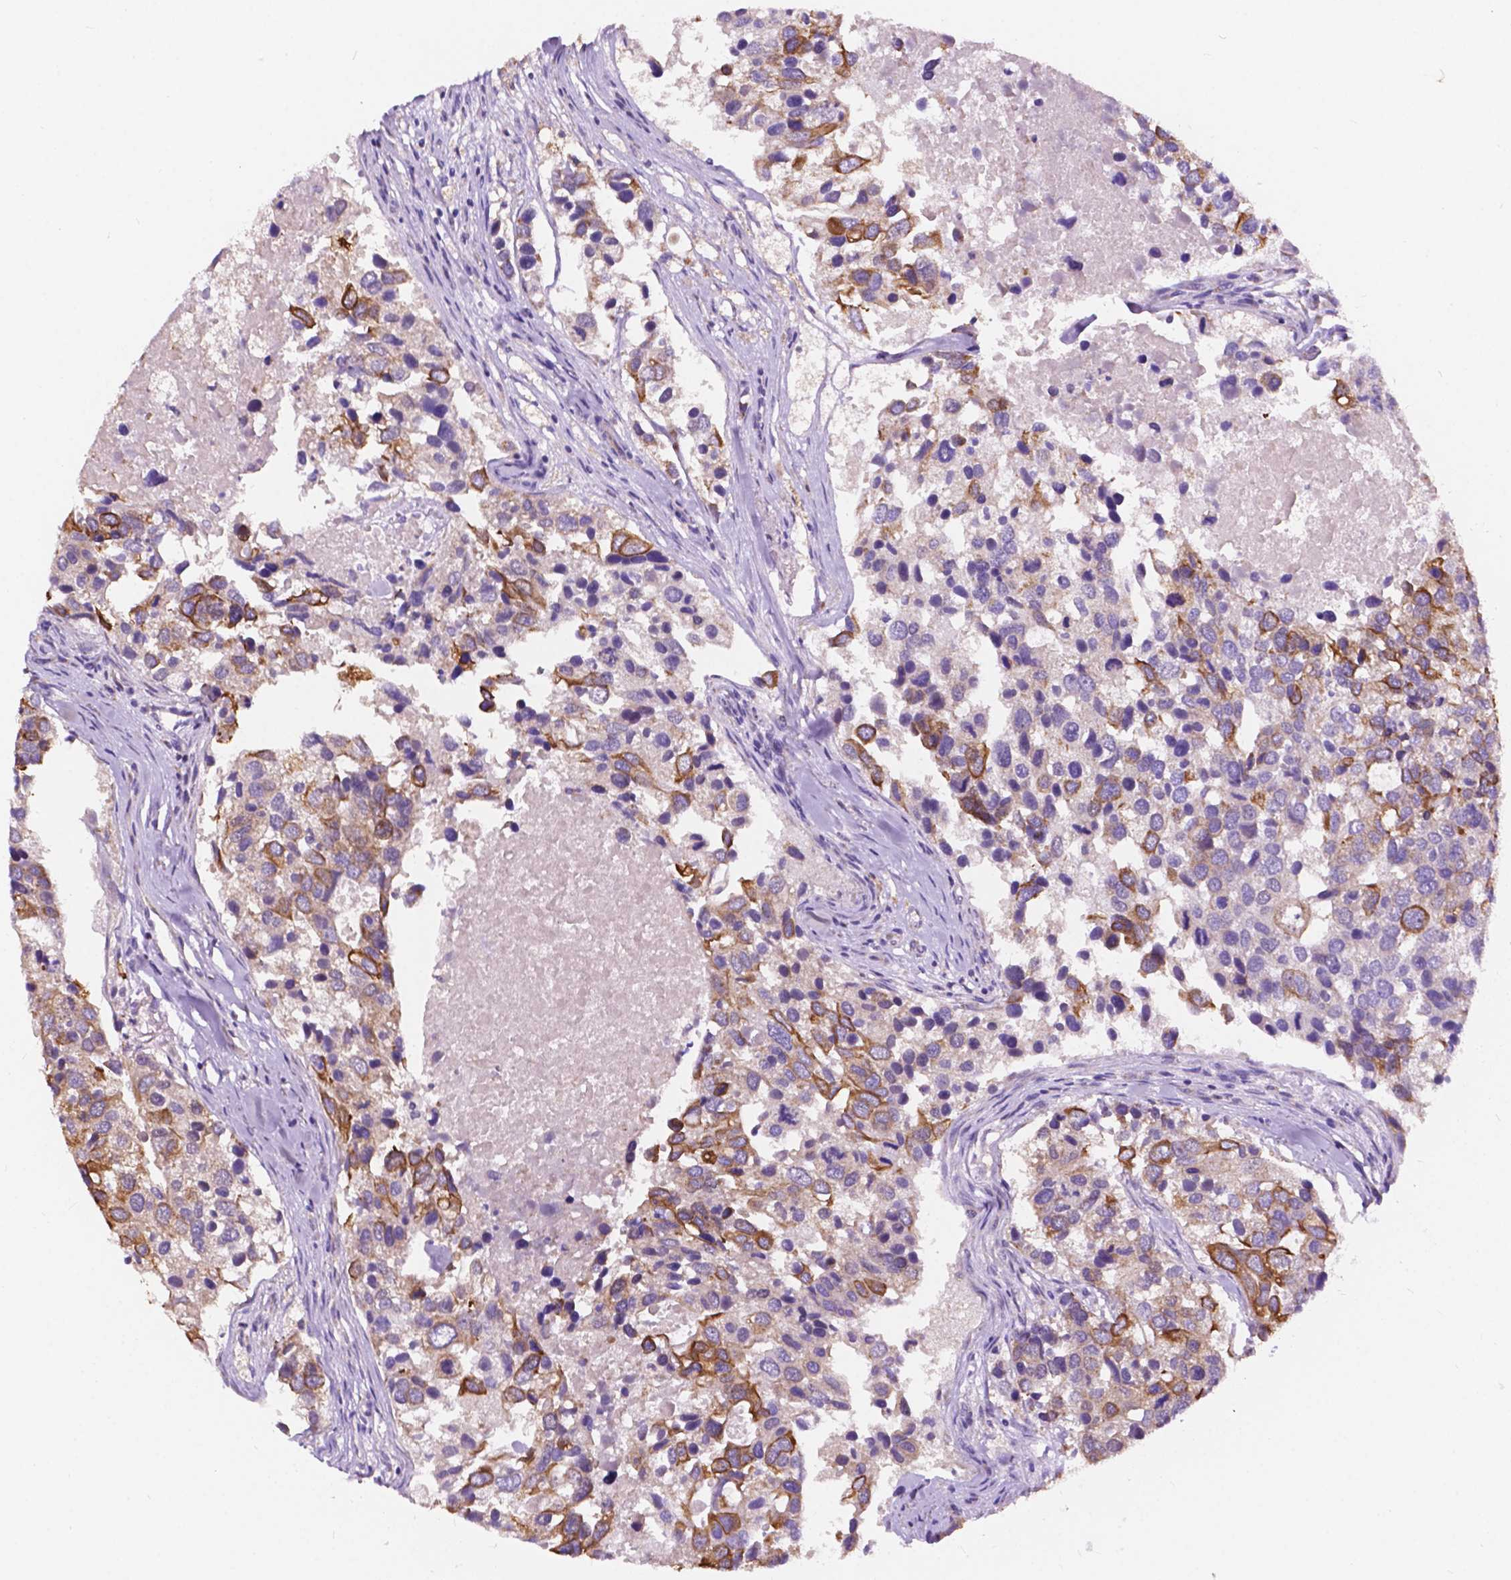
{"staining": {"intensity": "moderate", "quantity": "25%-75%", "location": "cytoplasmic/membranous"}, "tissue": "breast cancer", "cell_type": "Tumor cells", "image_type": "cancer", "snomed": [{"axis": "morphology", "description": "Duct carcinoma"}, {"axis": "topography", "description": "Breast"}], "caption": "Protein staining reveals moderate cytoplasmic/membranous expression in about 25%-75% of tumor cells in breast intraductal carcinoma.", "gene": "TRPV5", "patient": {"sex": "female", "age": 83}}